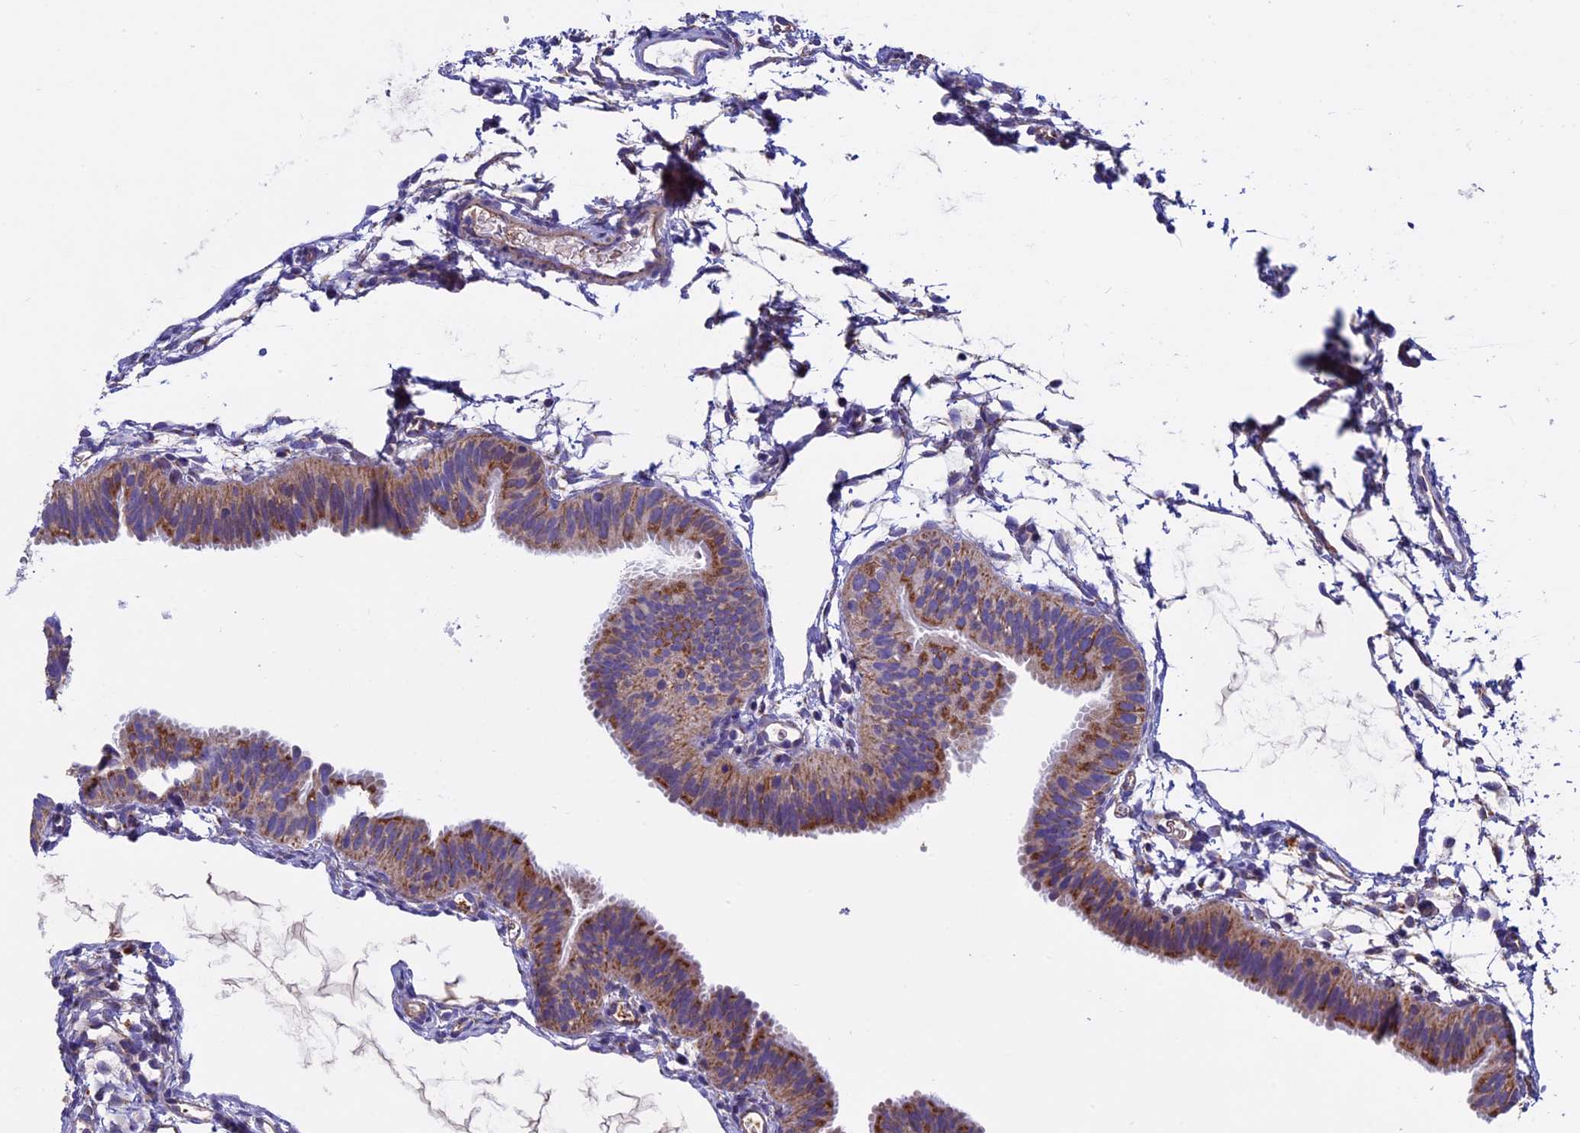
{"staining": {"intensity": "moderate", "quantity": ">75%", "location": "cytoplasmic/membranous"}, "tissue": "fallopian tube", "cell_type": "Glandular cells", "image_type": "normal", "snomed": [{"axis": "morphology", "description": "Normal tissue, NOS"}, {"axis": "topography", "description": "Fallopian tube"}], "caption": "This micrograph exhibits IHC staining of unremarkable fallopian tube, with medium moderate cytoplasmic/membranous staining in about >75% of glandular cells.", "gene": "RNF17", "patient": {"sex": "female", "age": 35}}